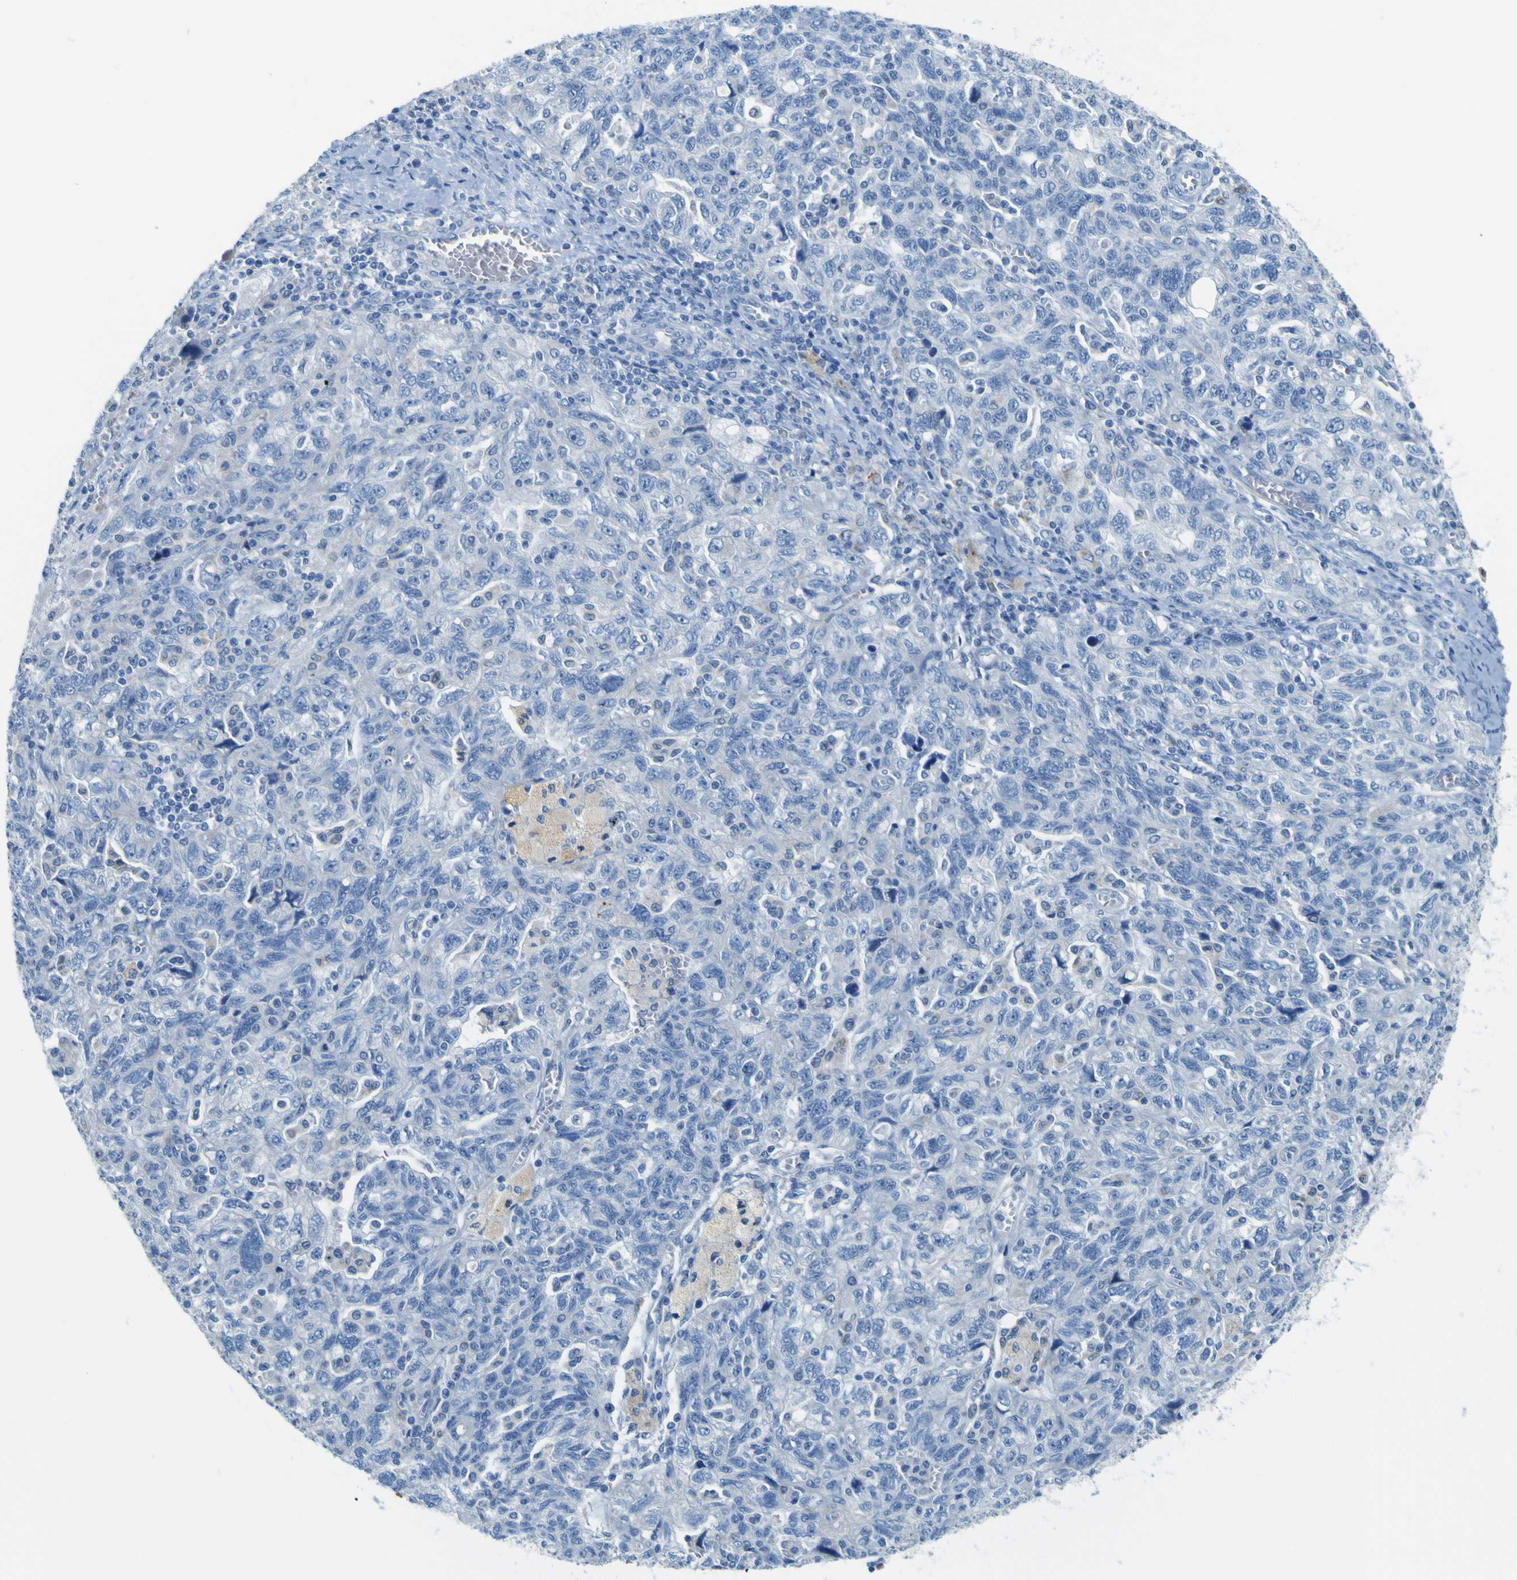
{"staining": {"intensity": "negative", "quantity": "none", "location": "none"}, "tissue": "ovarian cancer", "cell_type": "Tumor cells", "image_type": "cancer", "snomed": [{"axis": "morphology", "description": "Carcinoma, NOS"}, {"axis": "morphology", "description": "Cystadenocarcinoma, serous, NOS"}, {"axis": "topography", "description": "Ovary"}], "caption": "An IHC image of ovarian cancer is shown. There is no staining in tumor cells of ovarian cancer.", "gene": "ACSL1", "patient": {"sex": "female", "age": 69}}